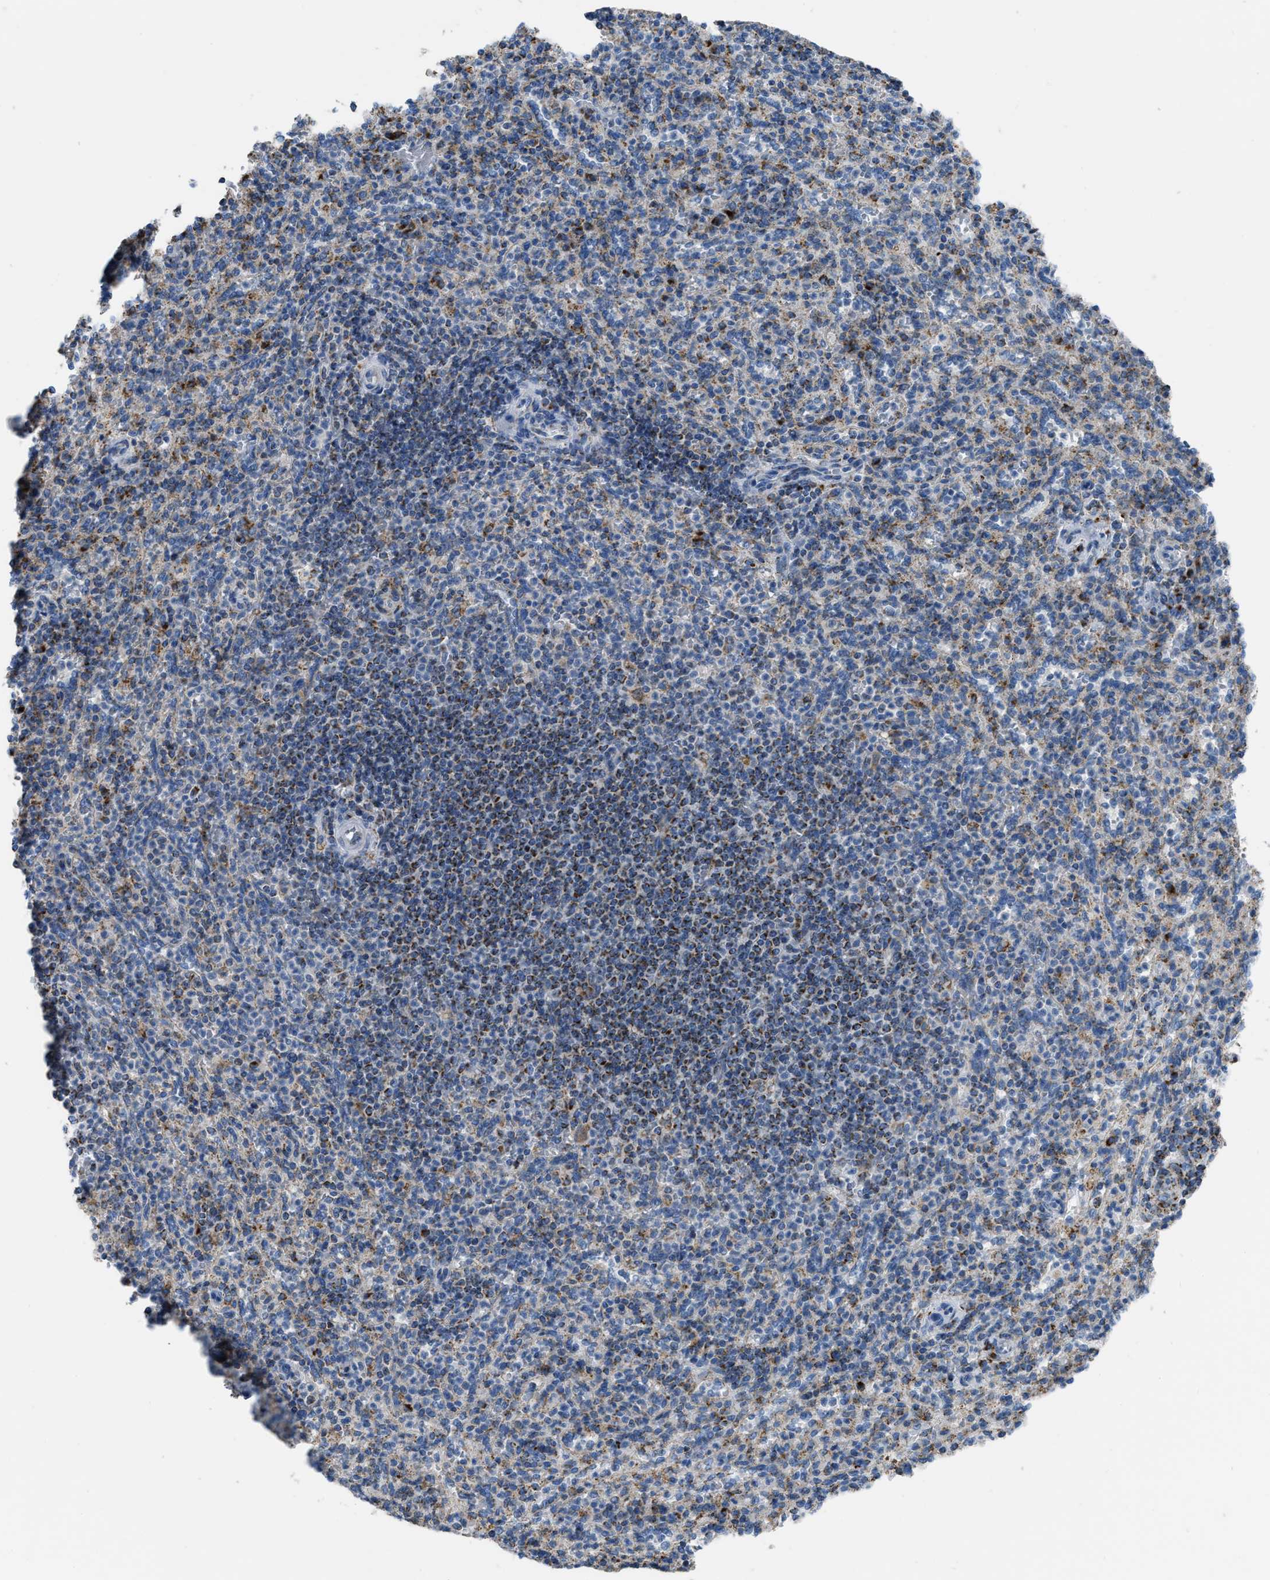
{"staining": {"intensity": "moderate", "quantity": "25%-75%", "location": "cytoplasmic/membranous"}, "tissue": "spleen", "cell_type": "Cells in red pulp", "image_type": "normal", "snomed": [{"axis": "morphology", "description": "Normal tissue, NOS"}, {"axis": "topography", "description": "Spleen"}], "caption": "Moderate cytoplasmic/membranous staining for a protein is present in approximately 25%-75% of cells in red pulp of unremarkable spleen using immunohistochemistry.", "gene": "ETFB", "patient": {"sex": "male", "age": 36}}